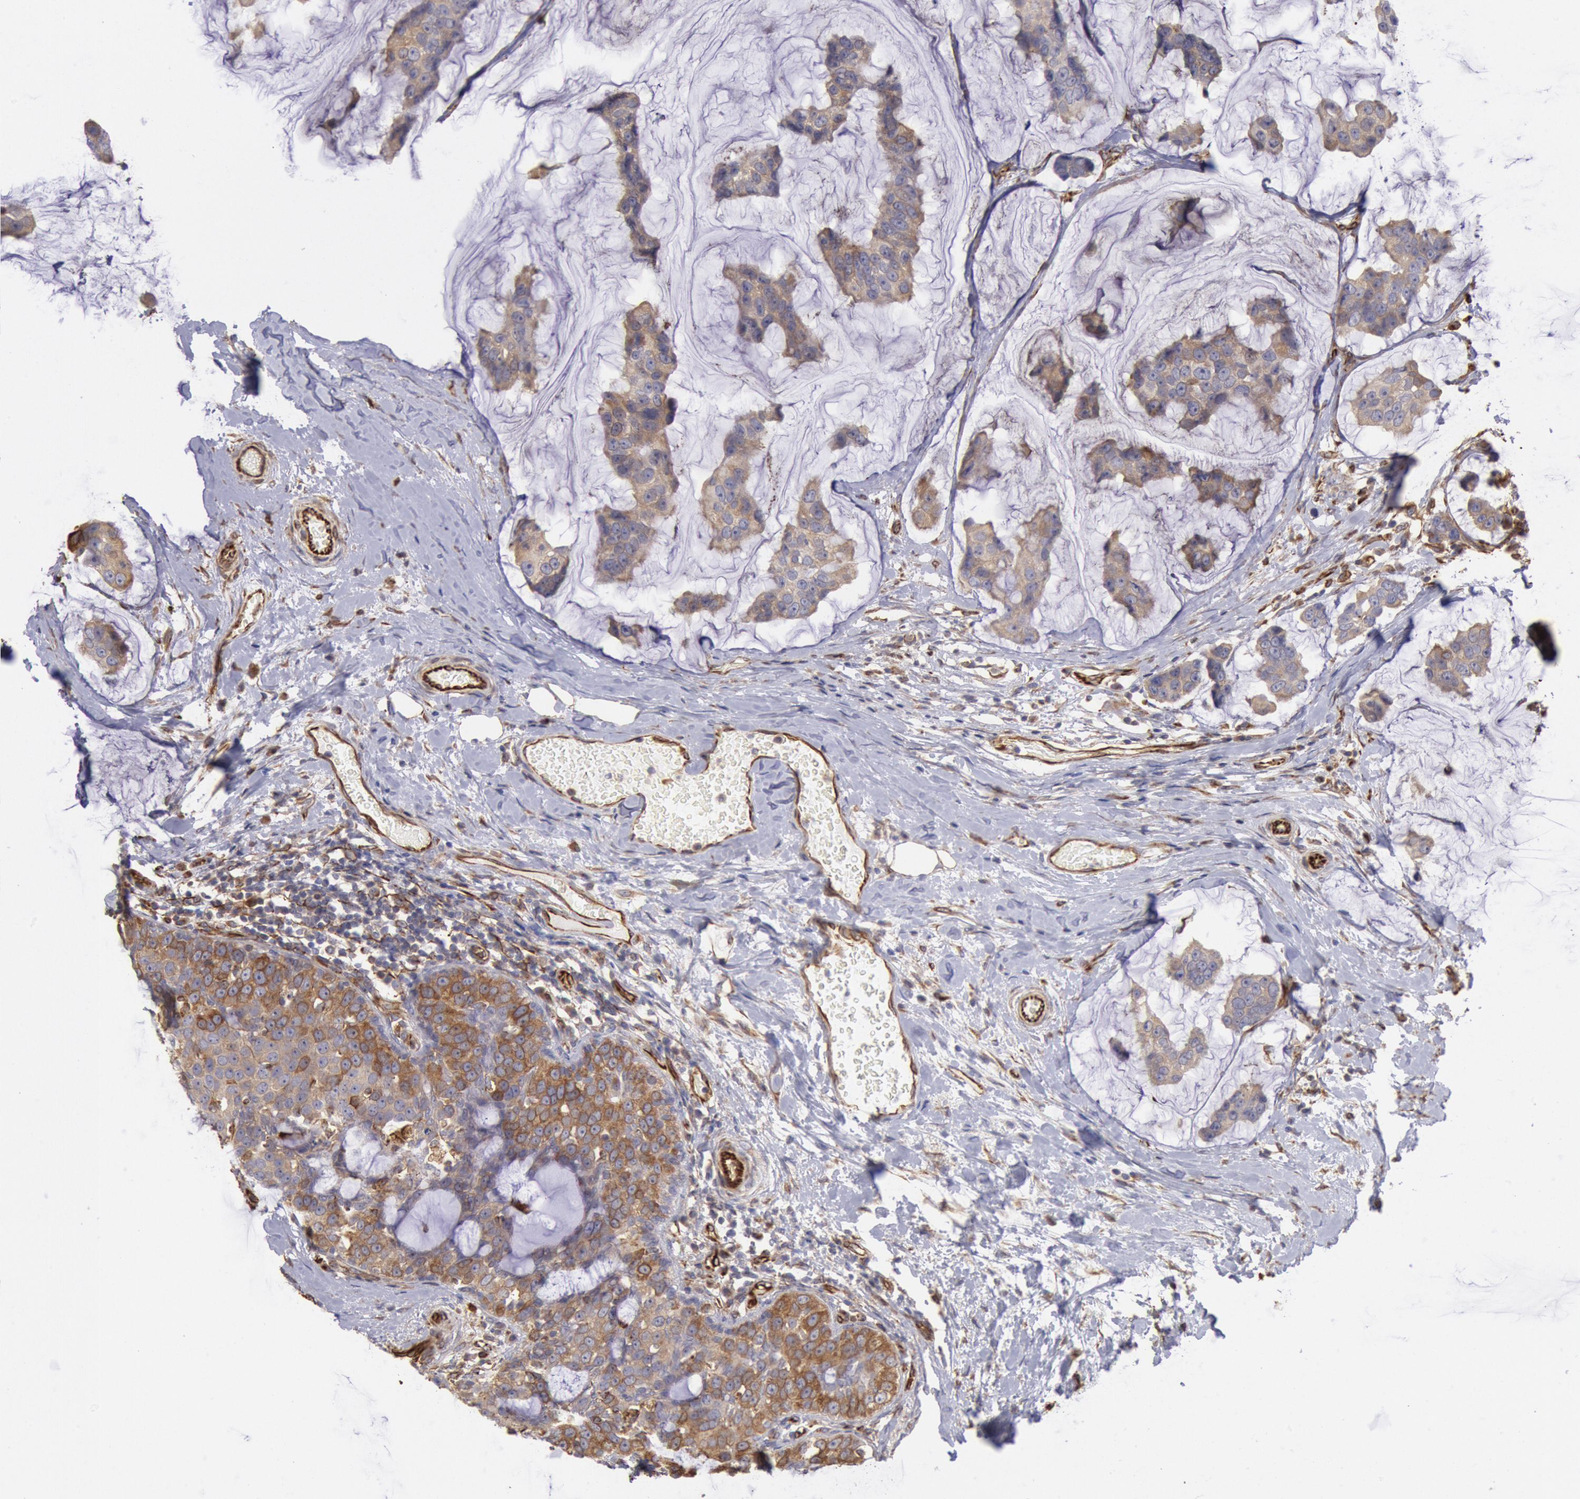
{"staining": {"intensity": "weak", "quantity": ">75%", "location": "cytoplasmic/membranous"}, "tissue": "breast cancer", "cell_type": "Tumor cells", "image_type": "cancer", "snomed": [{"axis": "morphology", "description": "Normal tissue, NOS"}, {"axis": "morphology", "description": "Duct carcinoma"}, {"axis": "topography", "description": "Breast"}], "caption": "This photomicrograph demonstrates IHC staining of human intraductal carcinoma (breast), with low weak cytoplasmic/membranous staining in approximately >75% of tumor cells.", "gene": "RNF139", "patient": {"sex": "female", "age": 50}}